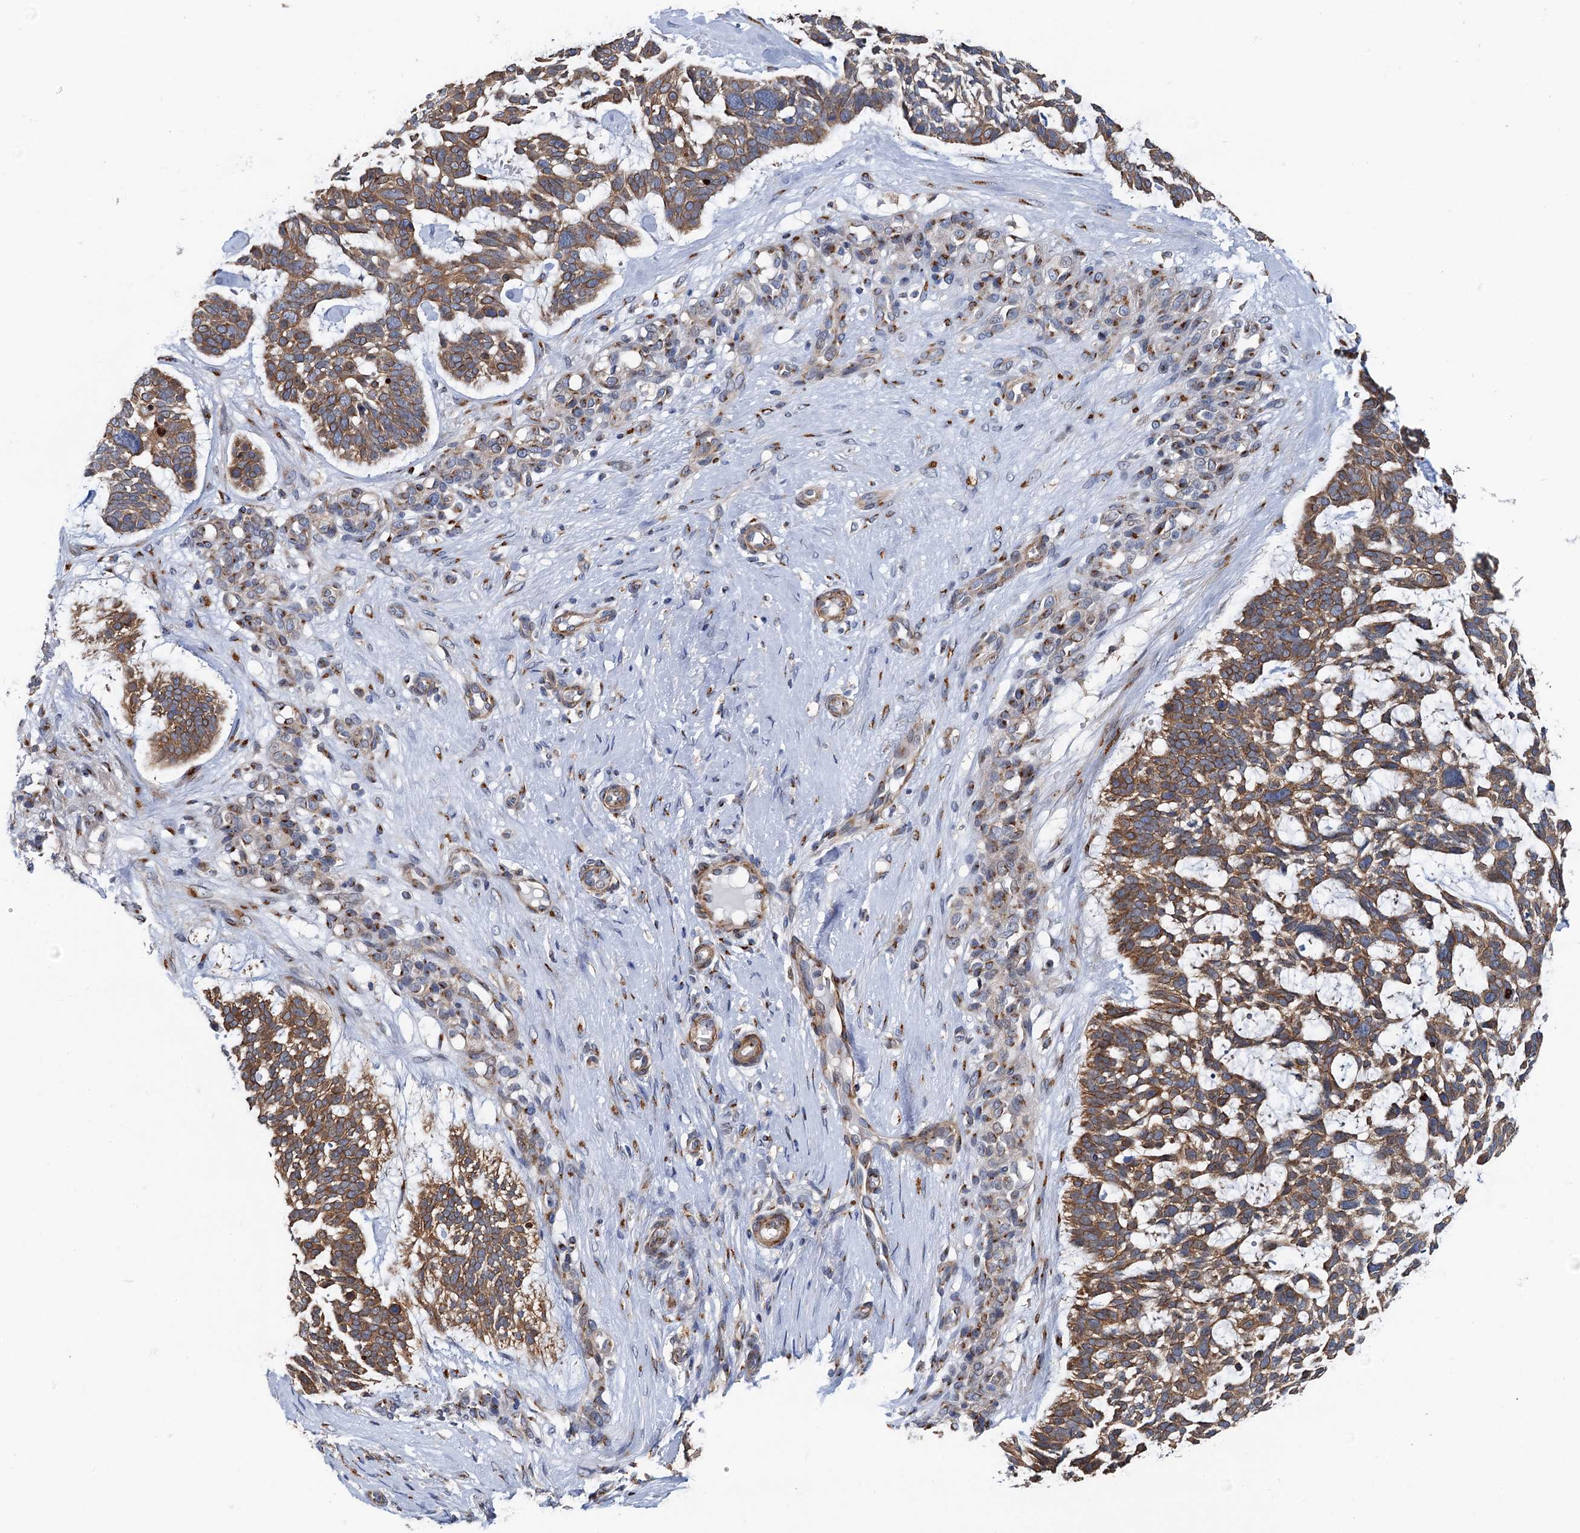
{"staining": {"intensity": "moderate", "quantity": ">75%", "location": "cytoplasmic/membranous"}, "tissue": "skin cancer", "cell_type": "Tumor cells", "image_type": "cancer", "snomed": [{"axis": "morphology", "description": "Basal cell carcinoma"}, {"axis": "topography", "description": "Skin"}], "caption": "Brown immunohistochemical staining in skin cancer (basal cell carcinoma) reveals moderate cytoplasmic/membranous positivity in approximately >75% of tumor cells.", "gene": "BET1L", "patient": {"sex": "male", "age": 88}}